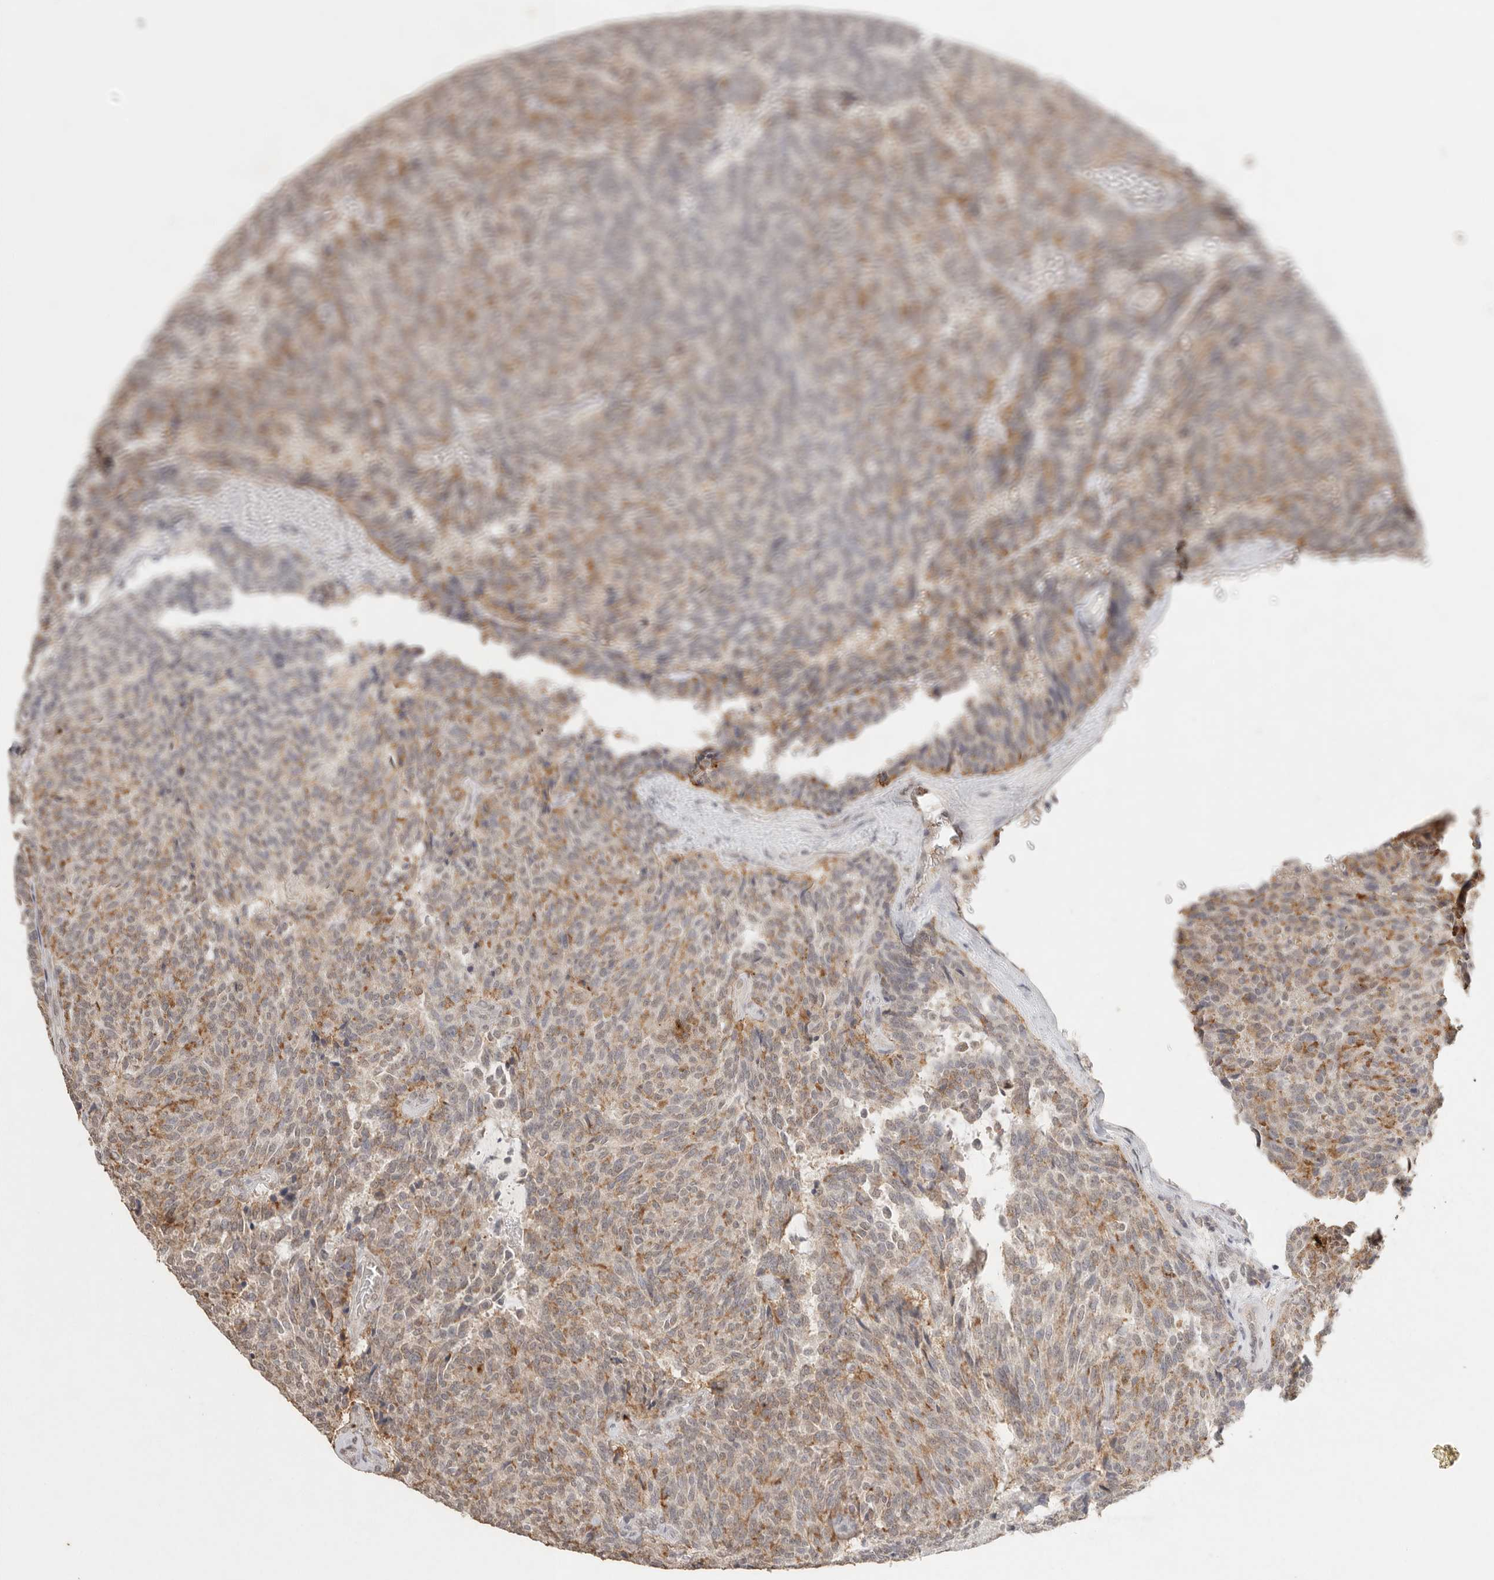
{"staining": {"intensity": "moderate", "quantity": "25%-75%", "location": "cytoplasmic/membranous"}, "tissue": "carcinoid", "cell_type": "Tumor cells", "image_type": "cancer", "snomed": [{"axis": "morphology", "description": "Carcinoid, malignant, NOS"}, {"axis": "topography", "description": "Pancreas"}], "caption": "About 25%-75% of tumor cells in malignant carcinoid display moderate cytoplasmic/membranous protein positivity as visualized by brown immunohistochemical staining.", "gene": "KLK5", "patient": {"sex": "female", "age": 54}}